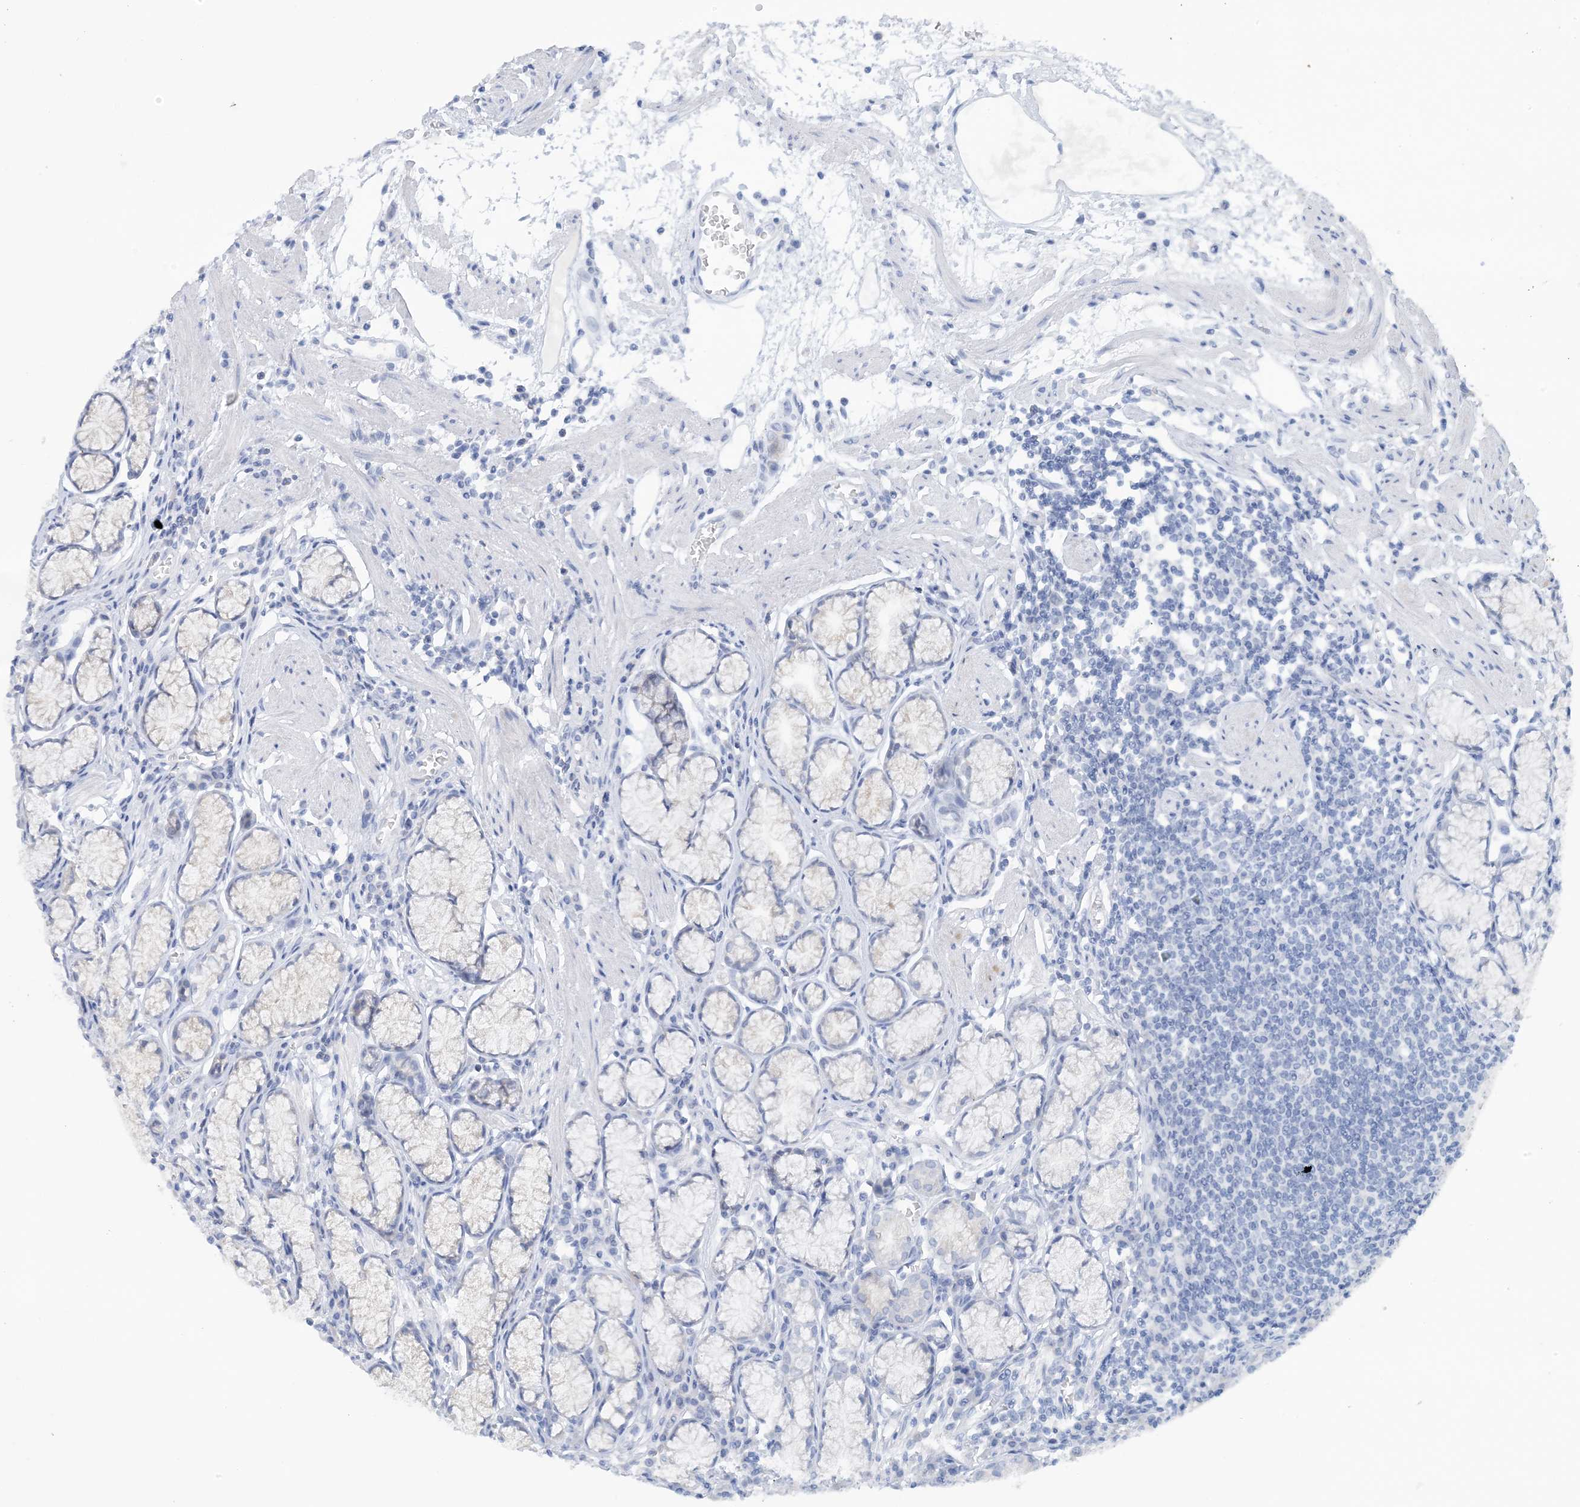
{"staining": {"intensity": "negative", "quantity": "none", "location": "none"}, "tissue": "stomach", "cell_type": "Glandular cells", "image_type": "normal", "snomed": [{"axis": "morphology", "description": "Normal tissue, NOS"}, {"axis": "topography", "description": "Stomach"}], "caption": "The immunohistochemistry (IHC) photomicrograph has no significant expression in glandular cells of stomach. Nuclei are stained in blue.", "gene": "ACYP2", "patient": {"sex": "male", "age": 55}}